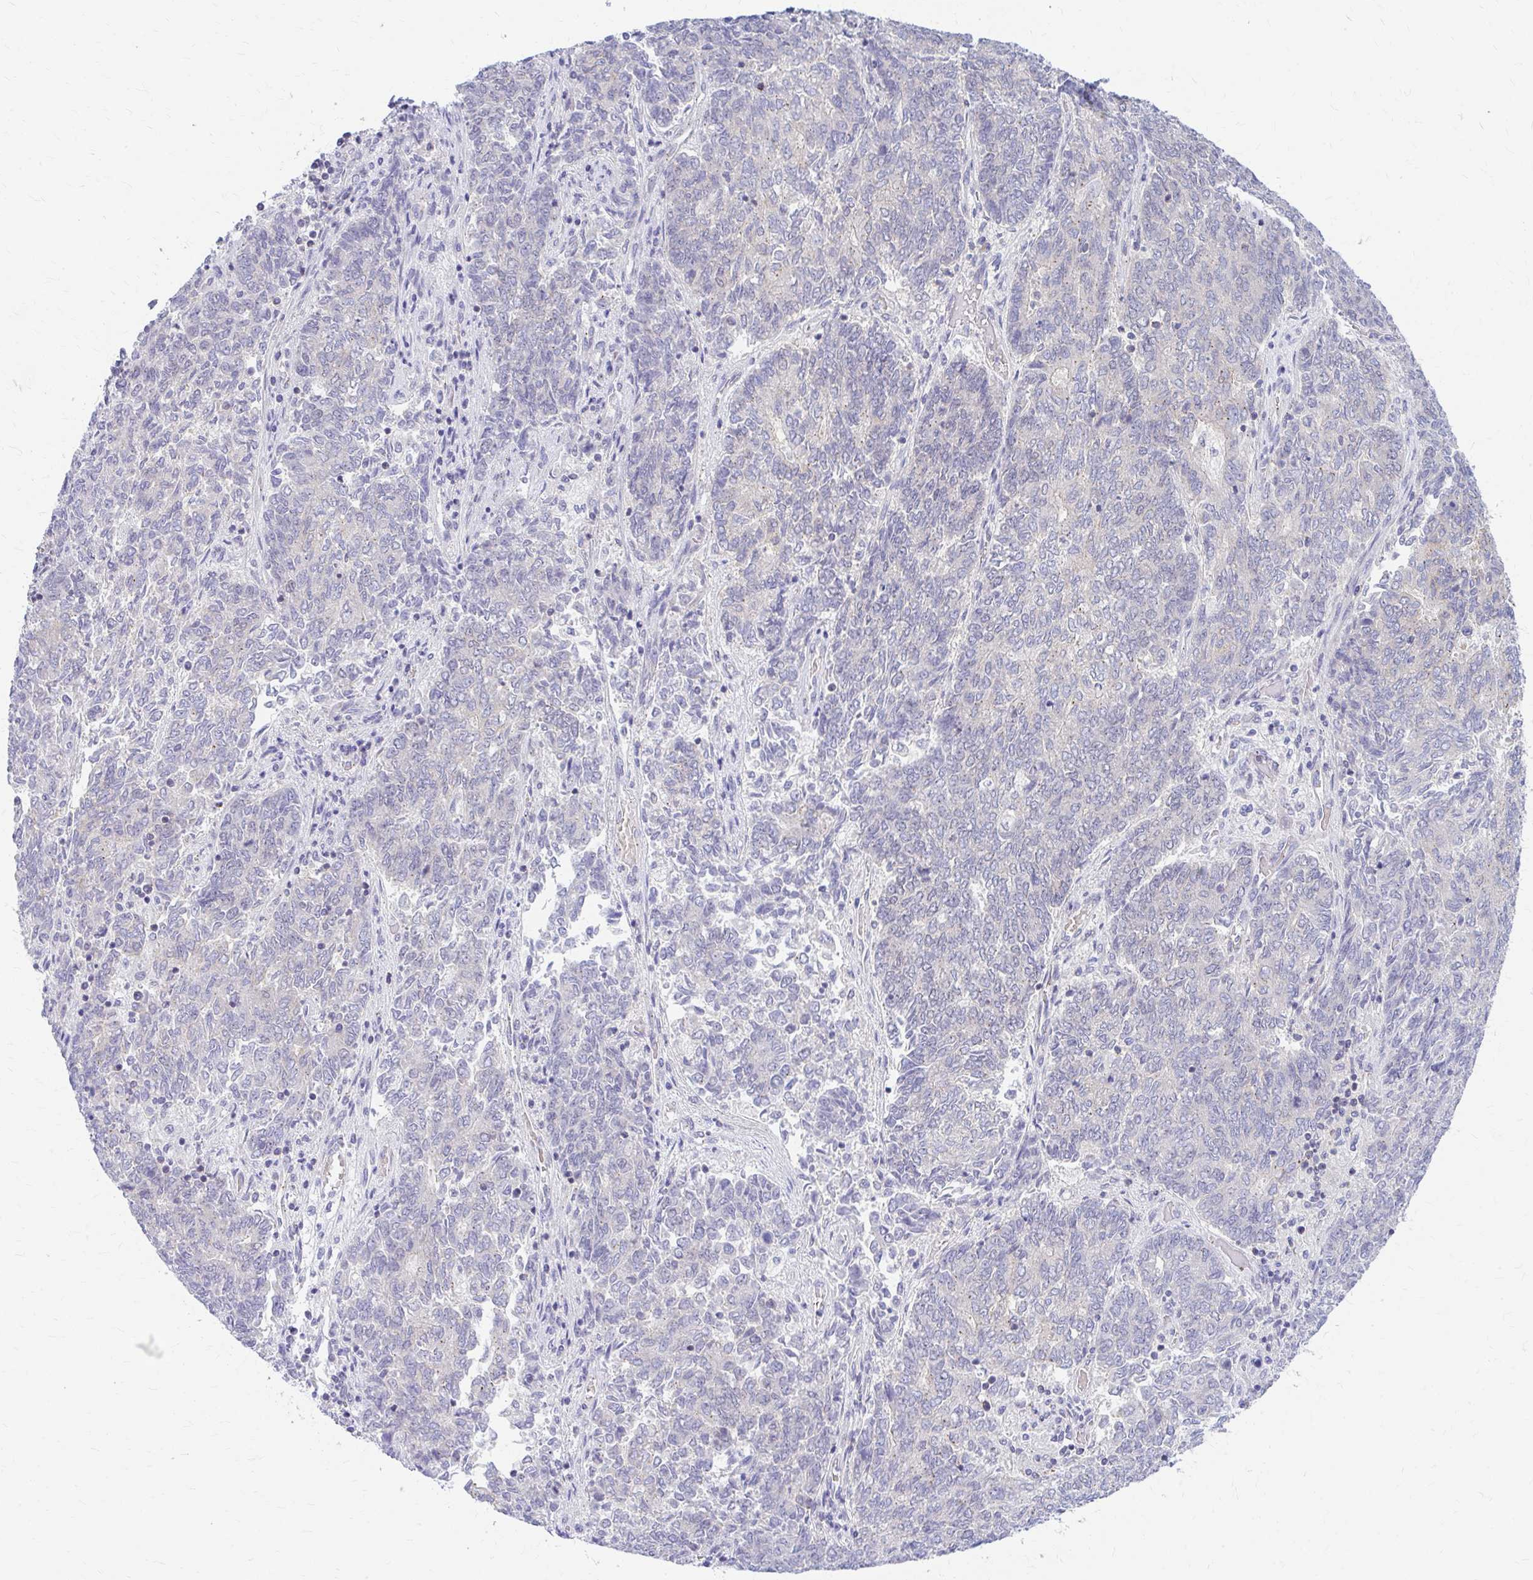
{"staining": {"intensity": "negative", "quantity": "none", "location": "none"}, "tissue": "endometrial cancer", "cell_type": "Tumor cells", "image_type": "cancer", "snomed": [{"axis": "morphology", "description": "Adenocarcinoma, NOS"}, {"axis": "topography", "description": "Endometrium"}], "caption": "Immunohistochemistry photomicrograph of neoplastic tissue: adenocarcinoma (endometrial) stained with DAB (3,3'-diaminobenzidine) shows no significant protein positivity in tumor cells.", "gene": "RADIL", "patient": {"sex": "female", "age": 80}}